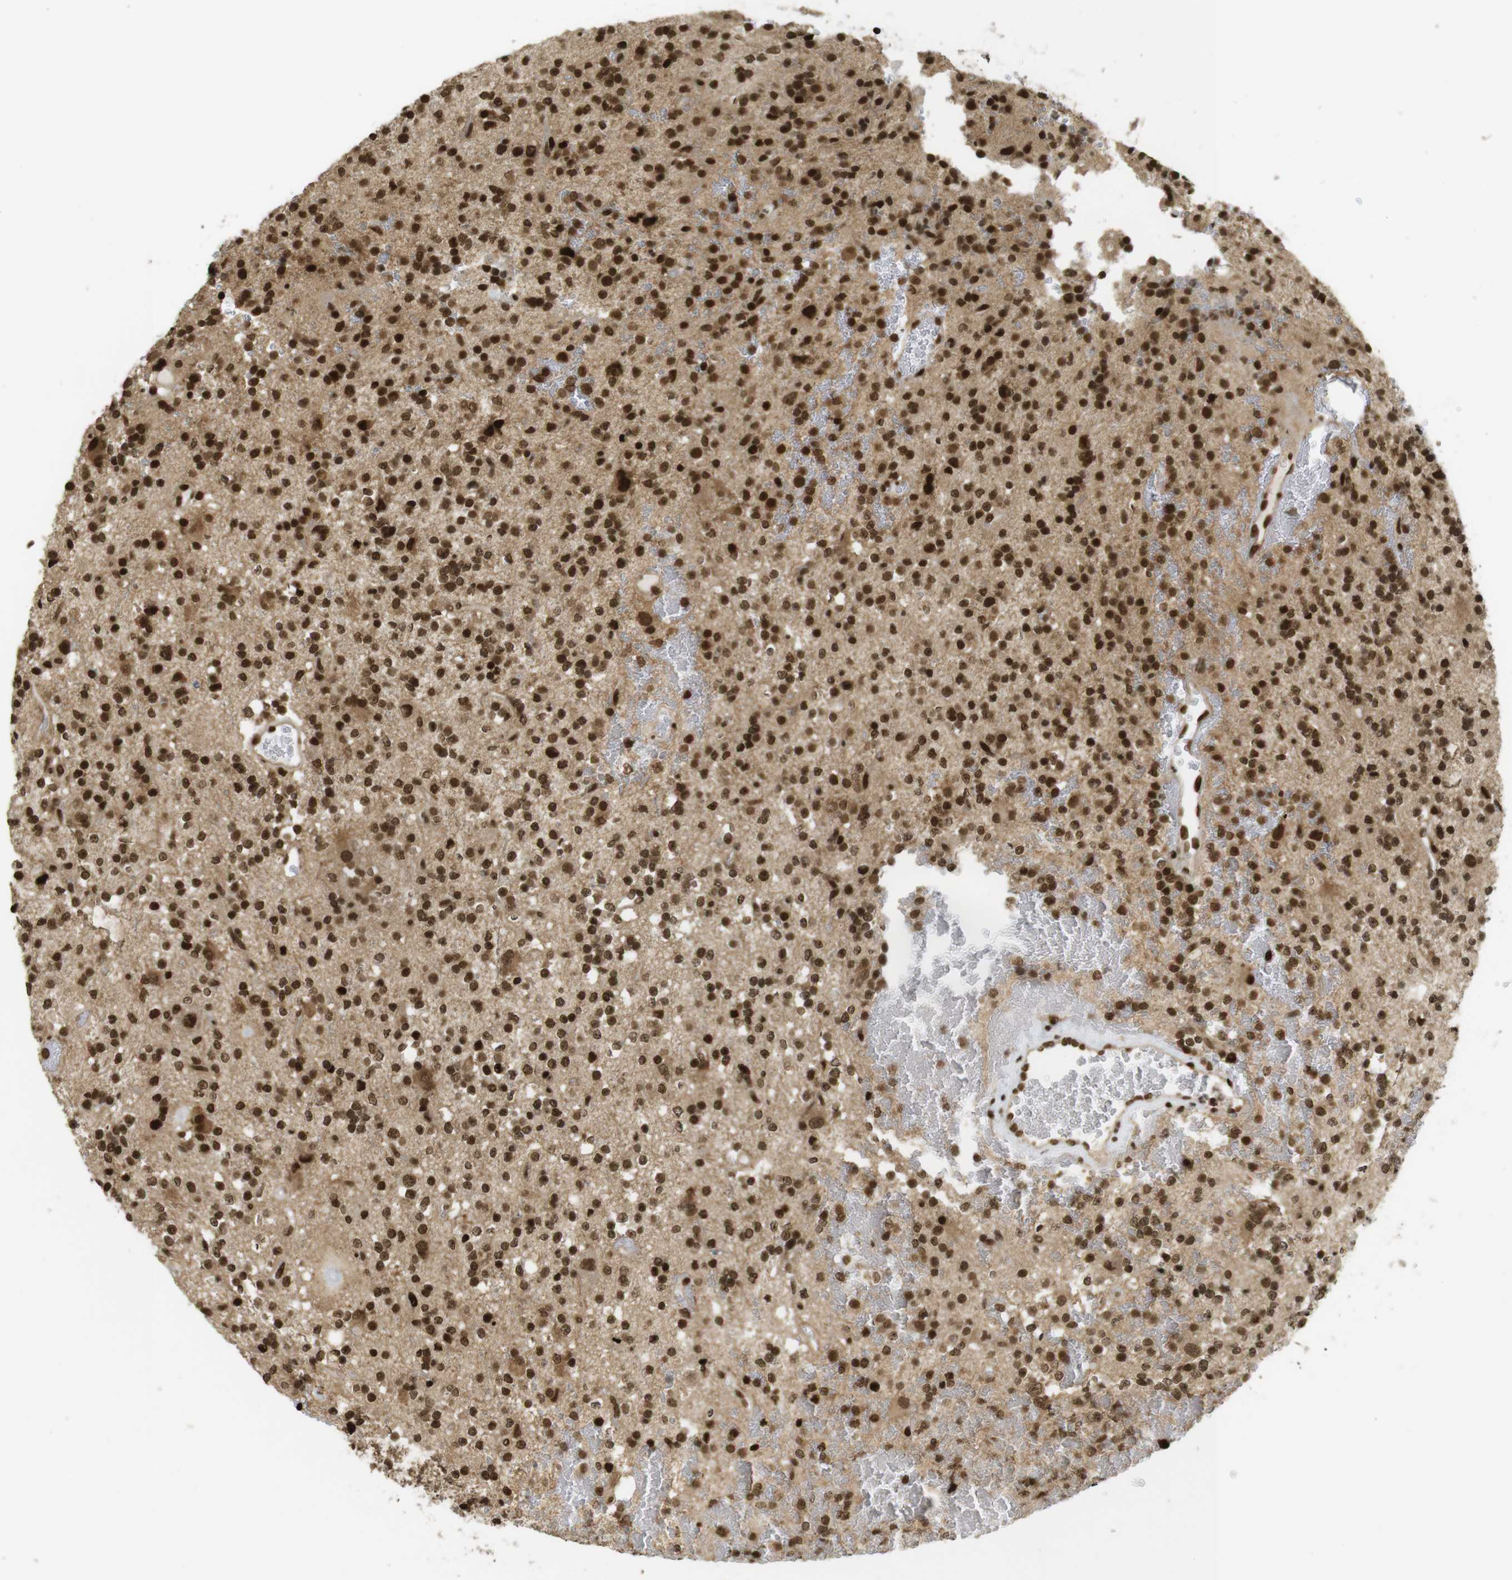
{"staining": {"intensity": "strong", "quantity": ">75%", "location": "cytoplasmic/membranous,nuclear"}, "tissue": "glioma", "cell_type": "Tumor cells", "image_type": "cancer", "snomed": [{"axis": "morphology", "description": "Glioma, malignant, High grade"}, {"axis": "topography", "description": "Brain"}], "caption": "Protein analysis of glioma tissue reveals strong cytoplasmic/membranous and nuclear positivity in about >75% of tumor cells.", "gene": "RUVBL2", "patient": {"sex": "male", "age": 47}}